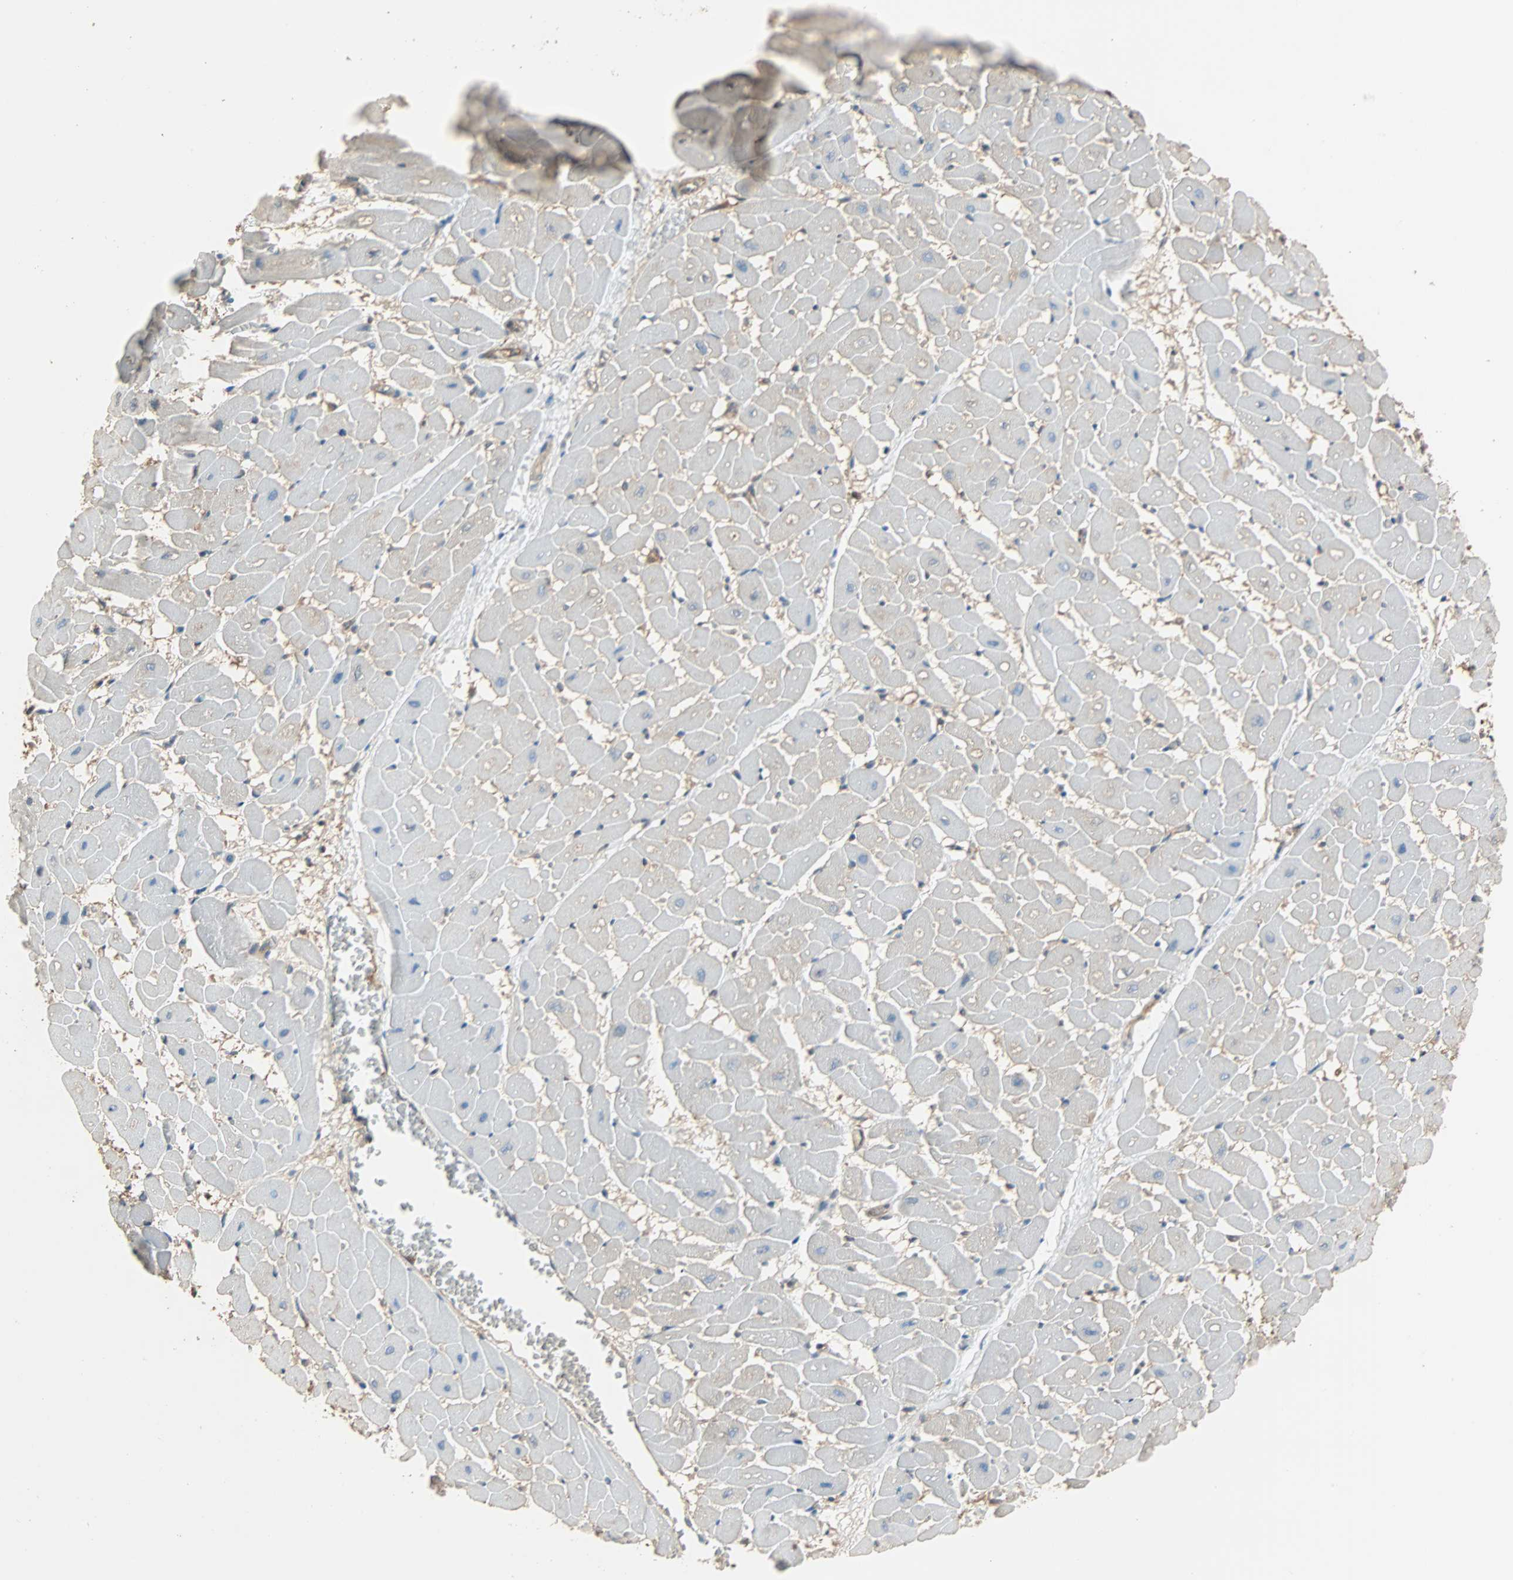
{"staining": {"intensity": "weak", "quantity": "<25%", "location": "cytoplasmic/membranous"}, "tissue": "heart muscle", "cell_type": "Cardiomyocytes", "image_type": "normal", "snomed": [{"axis": "morphology", "description": "Normal tissue, NOS"}, {"axis": "topography", "description": "Heart"}], "caption": "IHC of benign human heart muscle reveals no expression in cardiomyocytes. Brightfield microscopy of immunohistochemistry (IHC) stained with DAB (3,3'-diaminobenzidine) (brown) and hematoxylin (blue), captured at high magnification.", "gene": "PRDX1", "patient": {"sex": "male", "age": 45}}